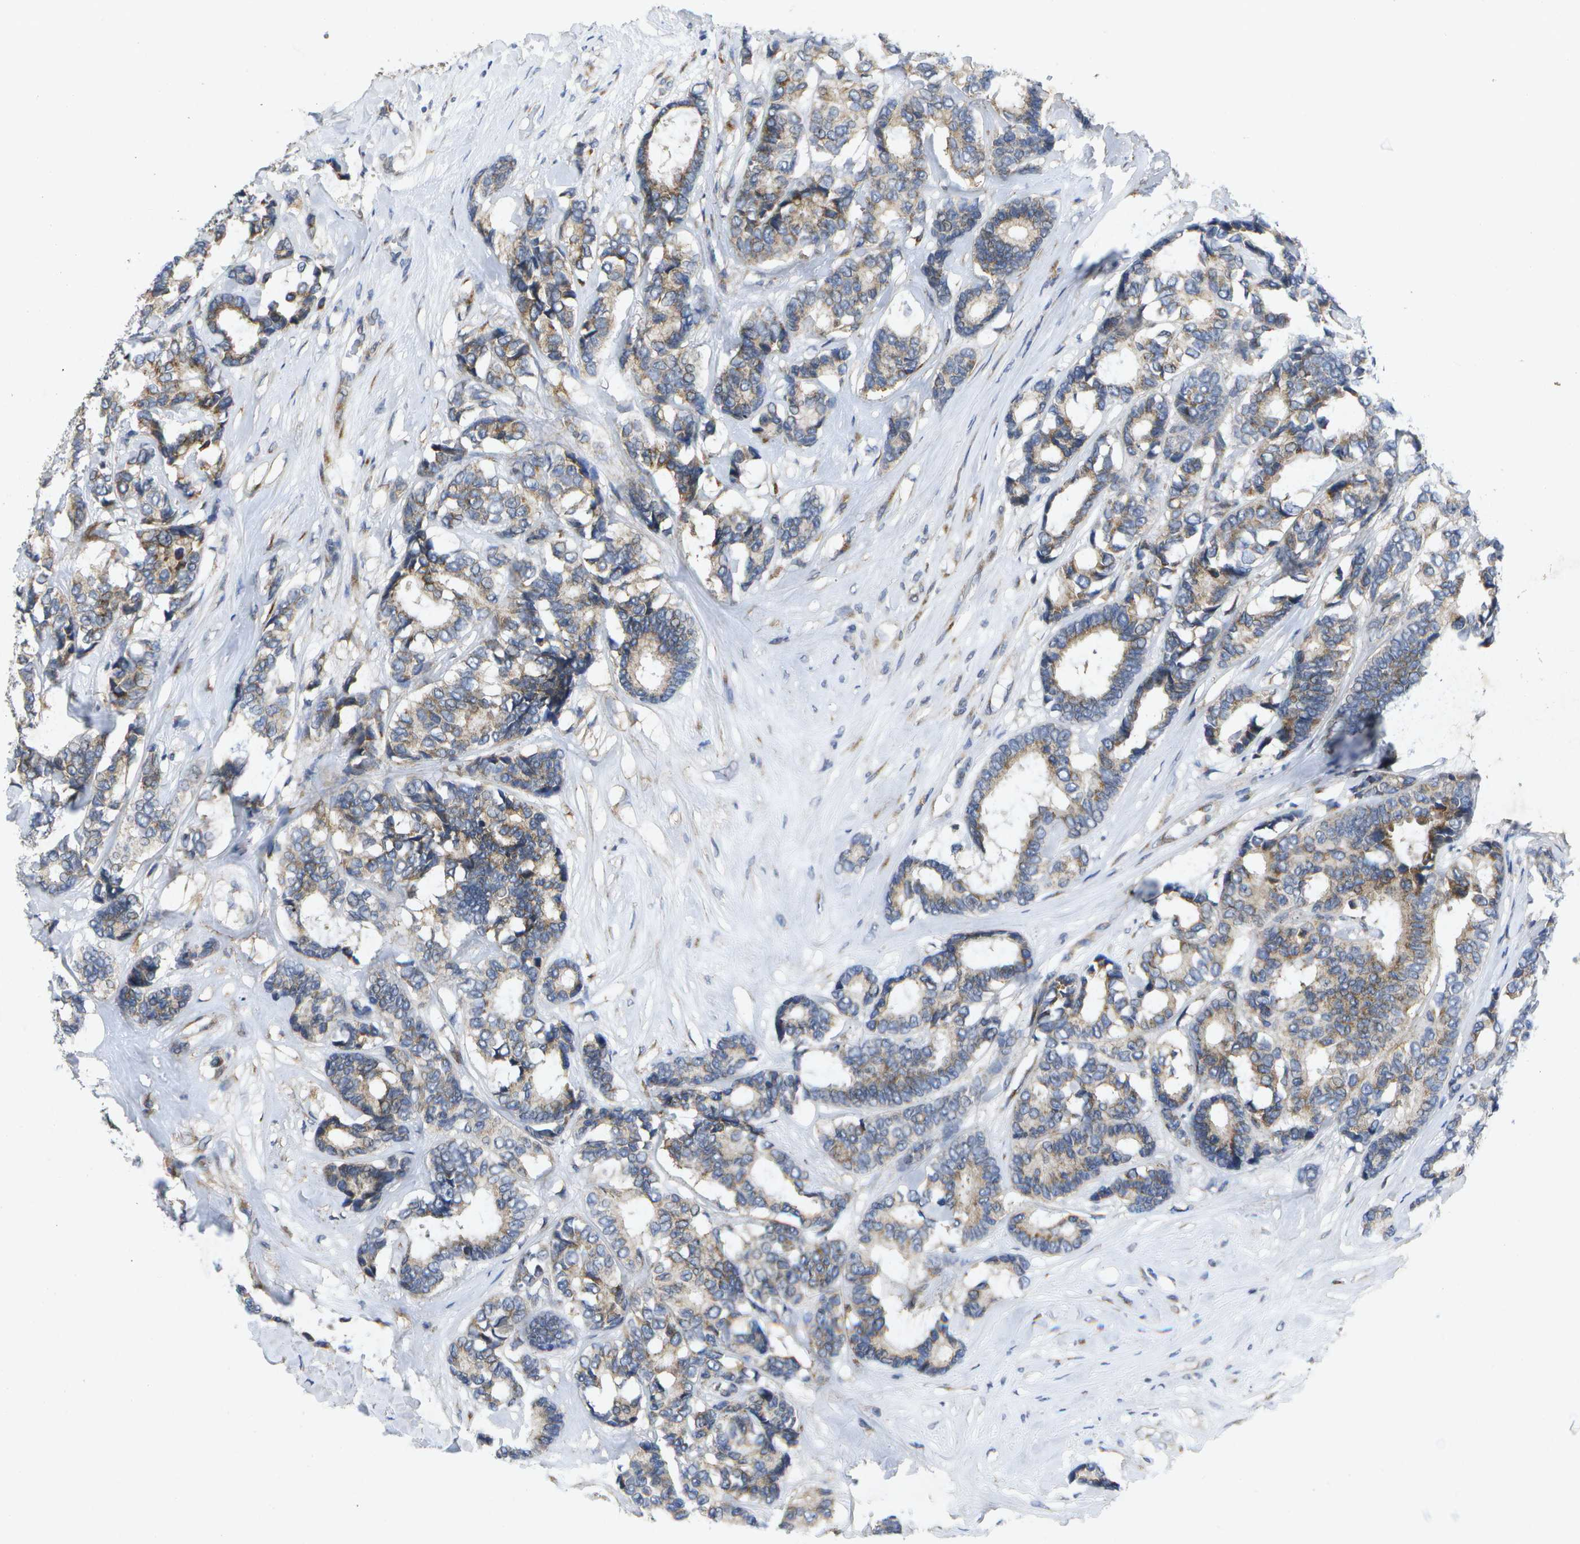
{"staining": {"intensity": "weak", "quantity": ">75%", "location": "cytoplasmic/membranous"}, "tissue": "breast cancer", "cell_type": "Tumor cells", "image_type": "cancer", "snomed": [{"axis": "morphology", "description": "Duct carcinoma"}, {"axis": "topography", "description": "Breast"}], "caption": "Breast cancer stained with a protein marker displays weak staining in tumor cells.", "gene": "KDELR1", "patient": {"sex": "female", "age": 87}}